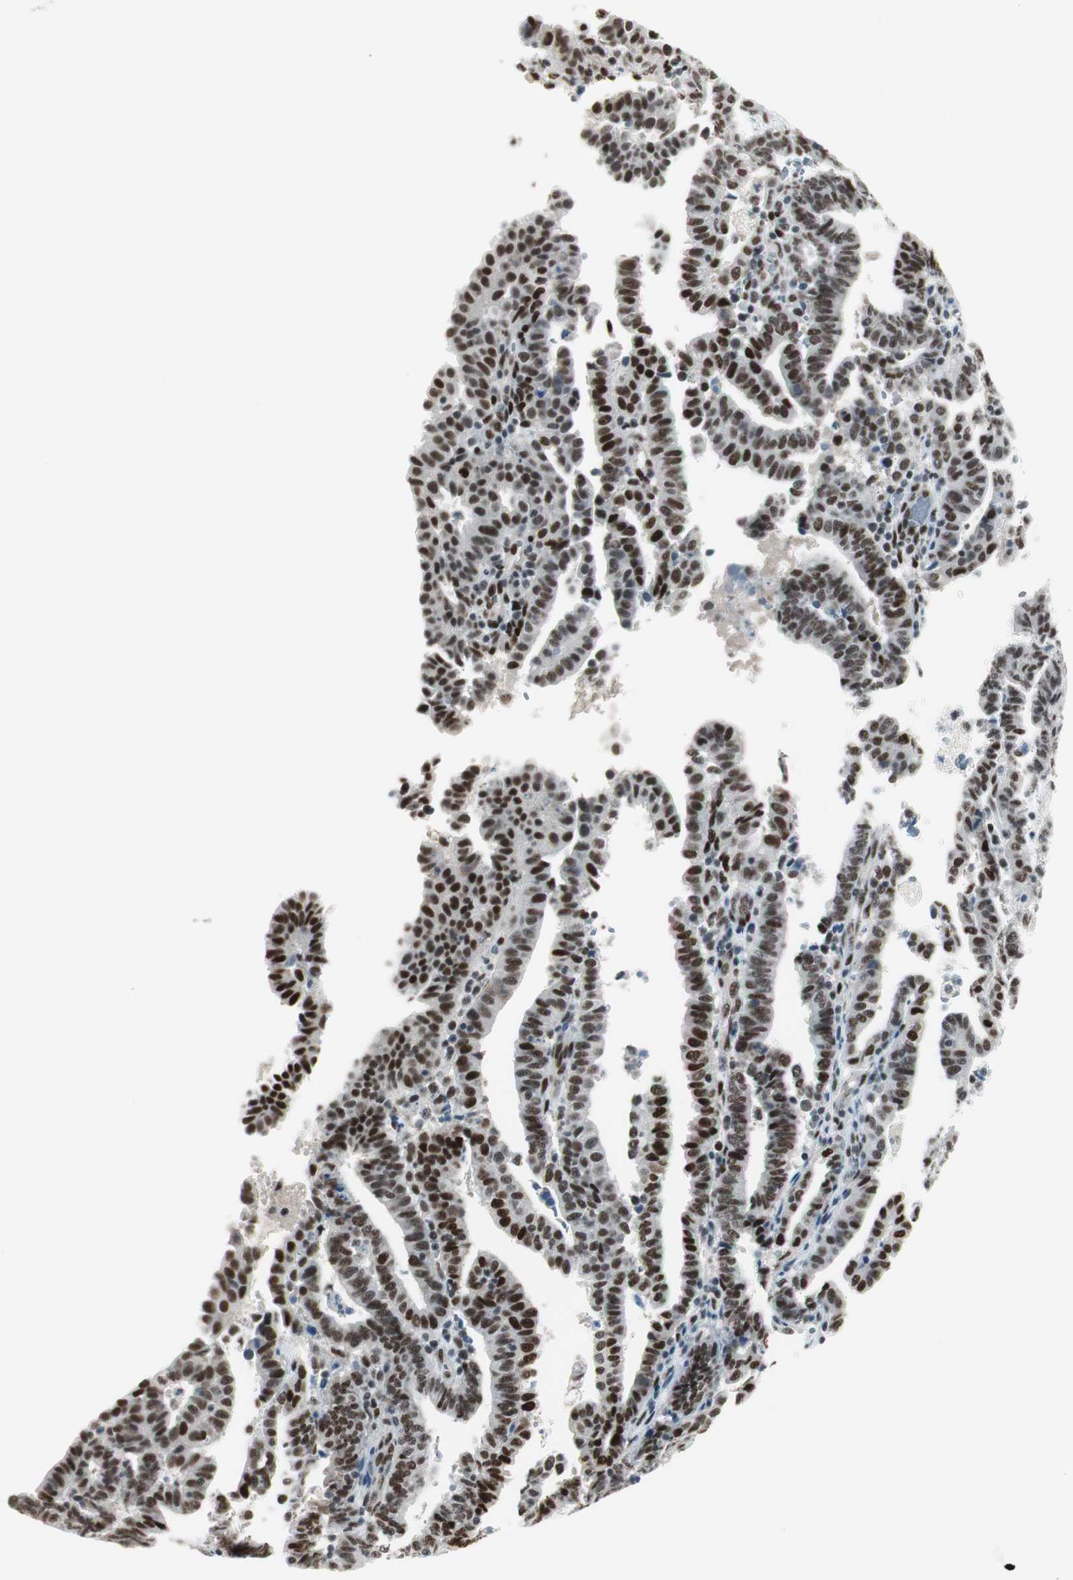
{"staining": {"intensity": "strong", "quantity": ">75%", "location": "nuclear"}, "tissue": "endometrial cancer", "cell_type": "Tumor cells", "image_type": "cancer", "snomed": [{"axis": "morphology", "description": "Adenocarcinoma, NOS"}, {"axis": "topography", "description": "Uterus"}], "caption": "IHC of endometrial cancer (adenocarcinoma) exhibits high levels of strong nuclear expression in about >75% of tumor cells.", "gene": "HEXIM1", "patient": {"sex": "female", "age": 83}}